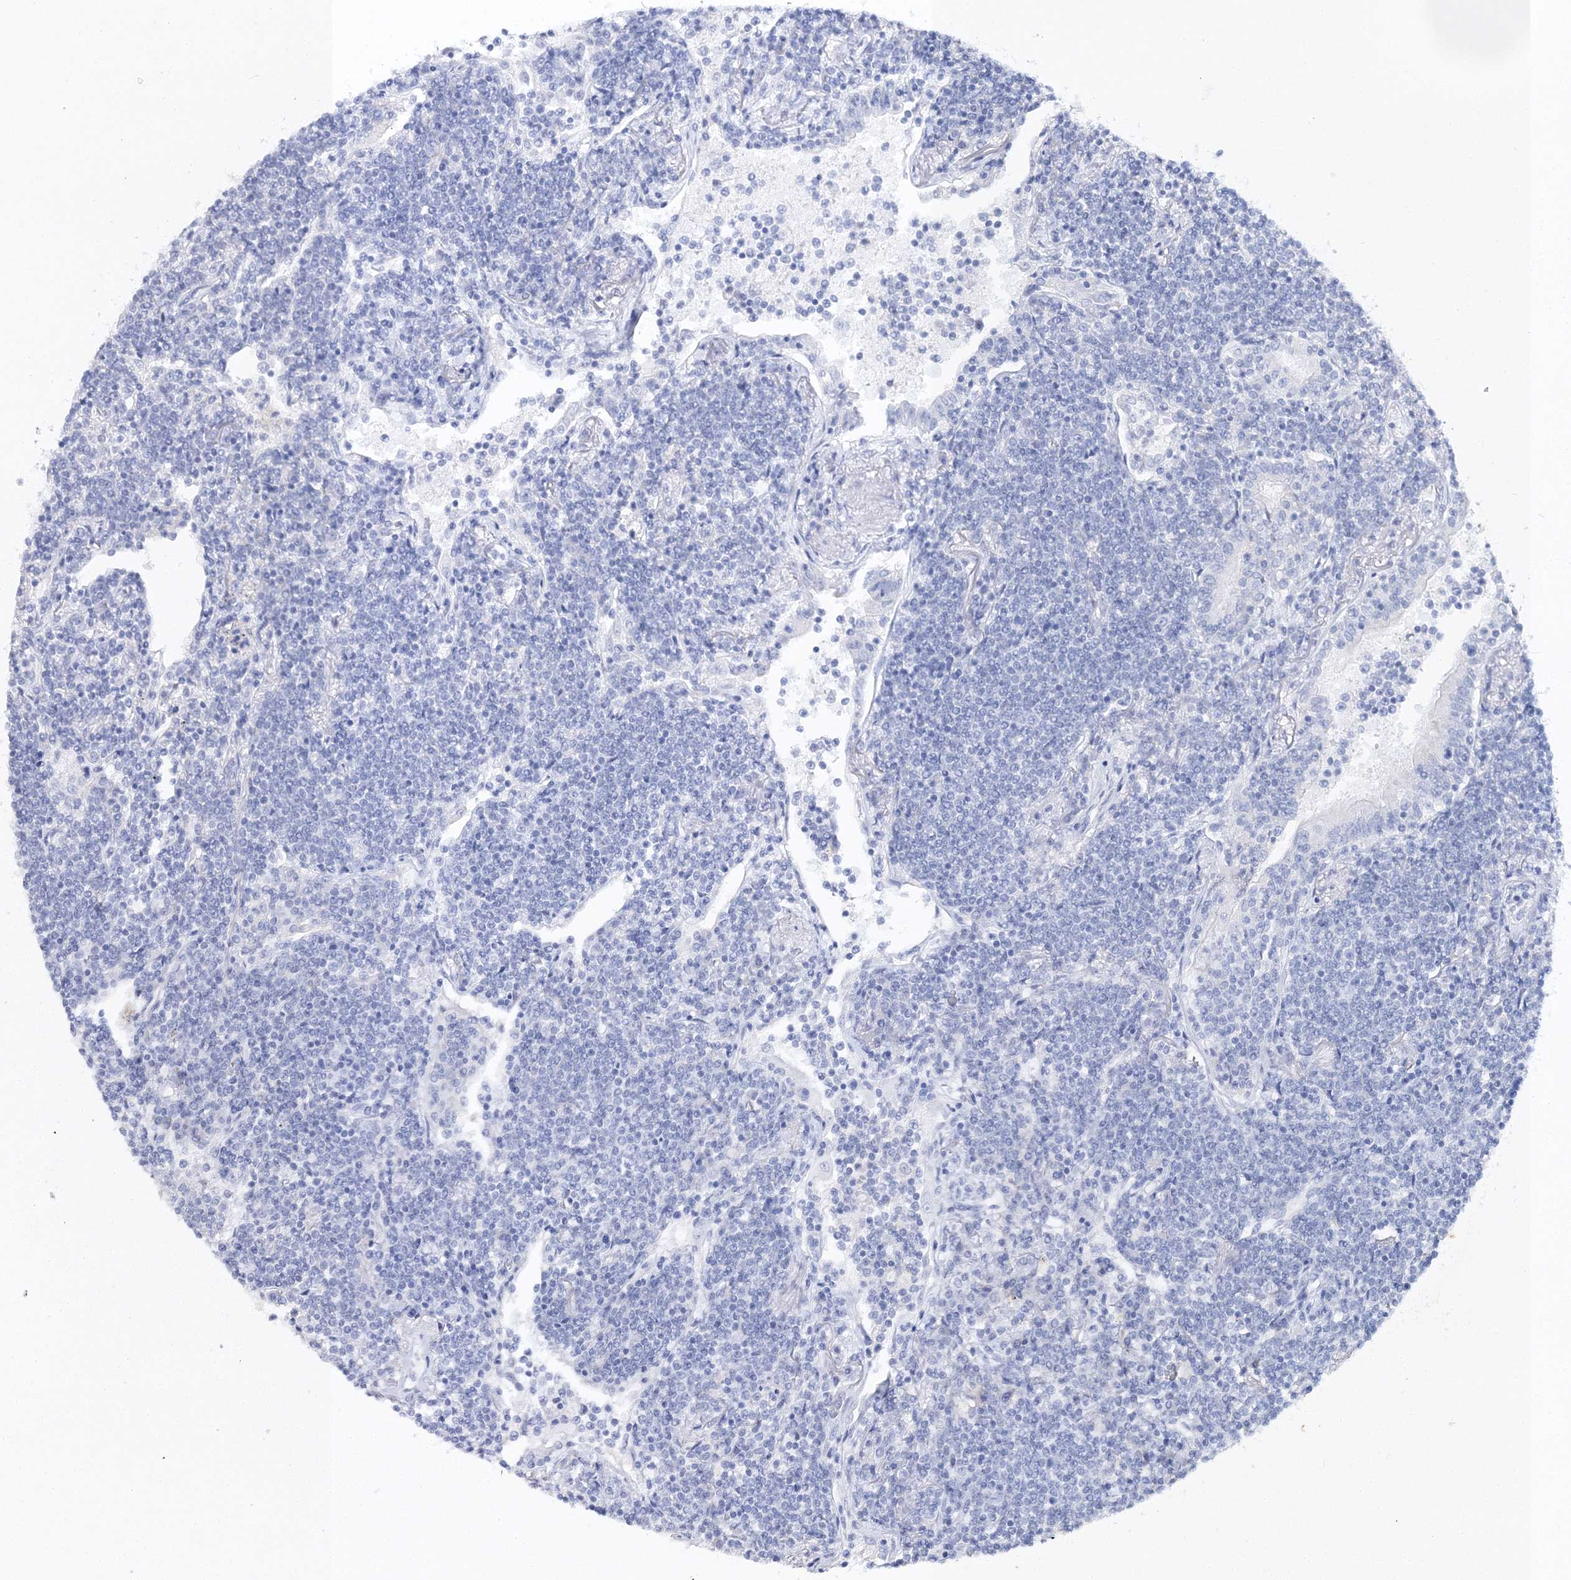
{"staining": {"intensity": "negative", "quantity": "none", "location": "none"}, "tissue": "lymphoma", "cell_type": "Tumor cells", "image_type": "cancer", "snomed": [{"axis": "morphology", "description": "Malignant lymphoma, non-Hodgkin's type, Low grade"}, {"axis": "topography", "description": "Lung"}], "caption": "Immunohistochemistry image of neoplastic tissue: human lymphoma stained with DAB (3,3'-diaminobenzidine) shows no significant protein positivity in tumor cells.", "gene": "MYOZ2", "patient": {"sex": "female", "age": 71}}